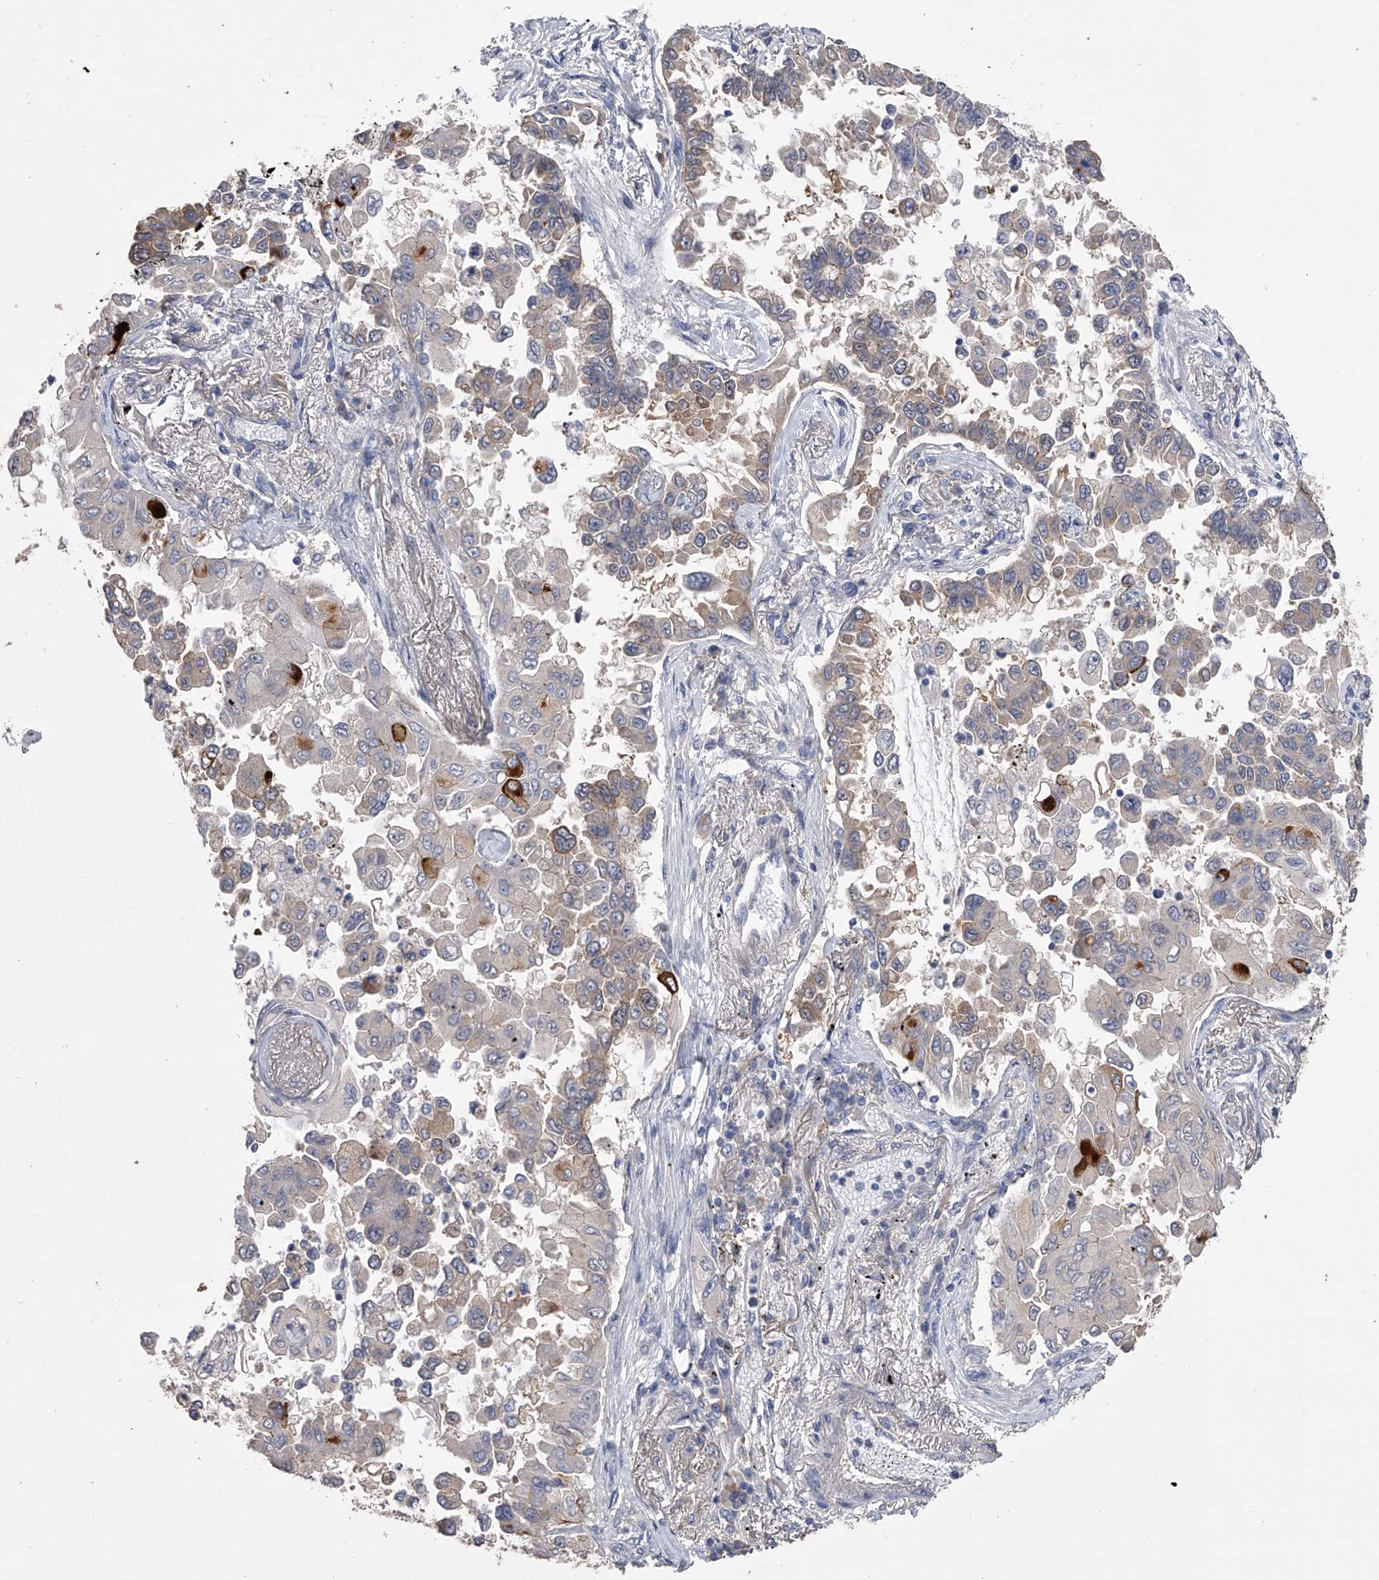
{"staining": {"intensity": "moderate", "quantity": "25%-75%", "location": "cytoplasmic/membranous"}, "tissue": "lung cancer", "cell_type": "Tumor cells", "image_type": "cancer", "snomed": [{"axis": "morphology", "description": "Adenocarcinoma, NOS"}, {"axis": "topography", "description": "Lung"}], "caption": "Approximately 25%-75% of tumor cells in human lung adenocarcinoma show moderate cytoplasmic/membranous protein positivity as visualized by brown immunohistochemical staining.", "gene": "ZNF343", "patient": {"sex": "female", "age": 67}}